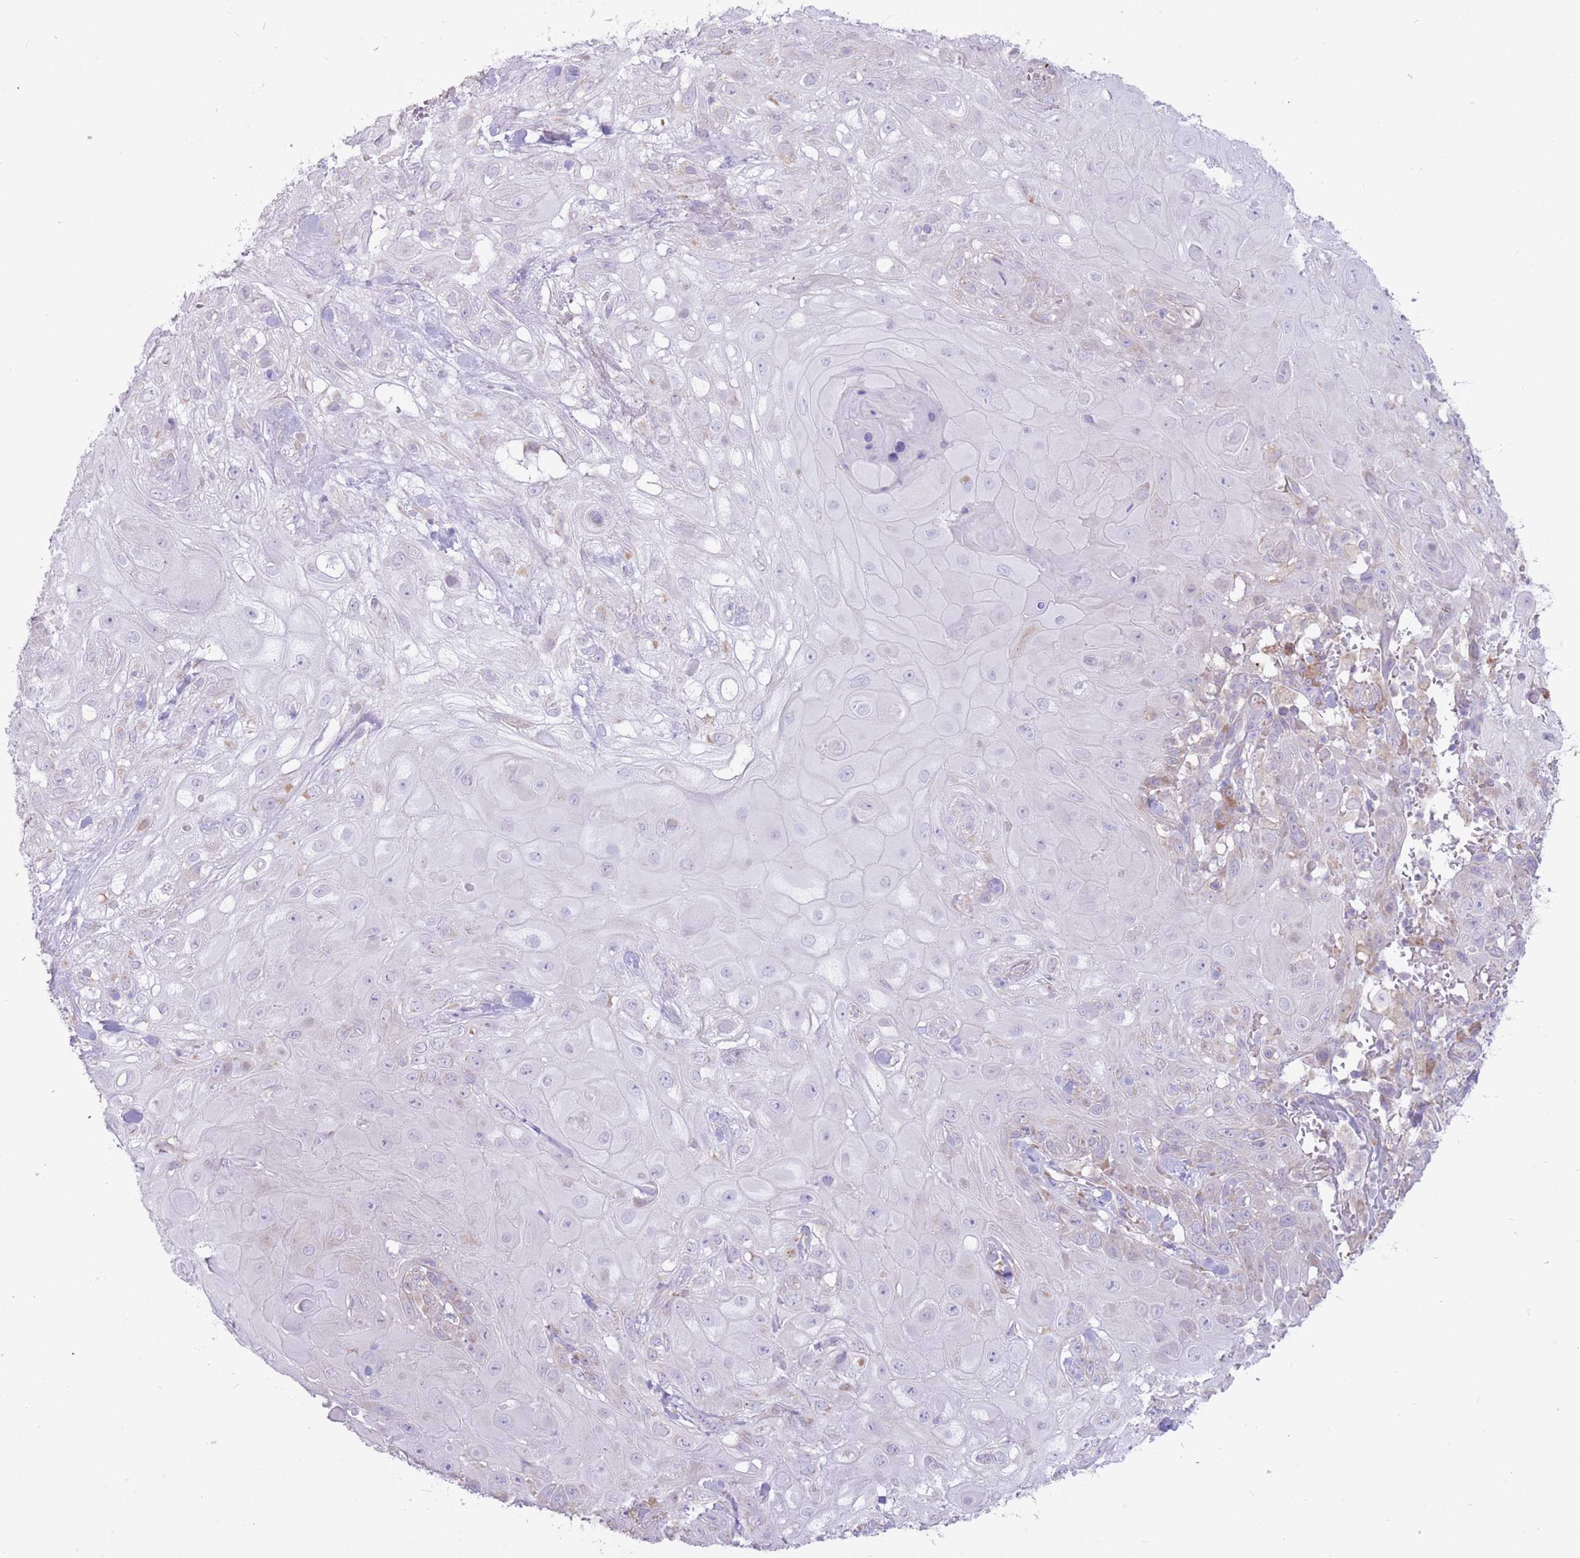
{"staining": {"intensity": "weak", "quantity": "<25%", "location": "cytoplasmic/membranous"}, "tissue": "skin cancer", "cell_type": "Tumor cells", "image_type": "cancer", "snomed": [{"axis": "morphology", "description": "Normal tissue, NOS"}, {"axis": "morphology", "description": "Squamous cell carcinoma, NOS"}, {"axis": "topography", "description": "Skin"}, {"axis": "topography", "description": "Cartilage tissue"}], "caption": "High magnification brightfield microscopy of skin squamous cell carcinoma stained with DAB (brown) and counterstained with hematoxylin (blue): tumor cells show no significant expression.", "gene": "TRAPPC5", "patient": {"sex": "female", "age": 79}}